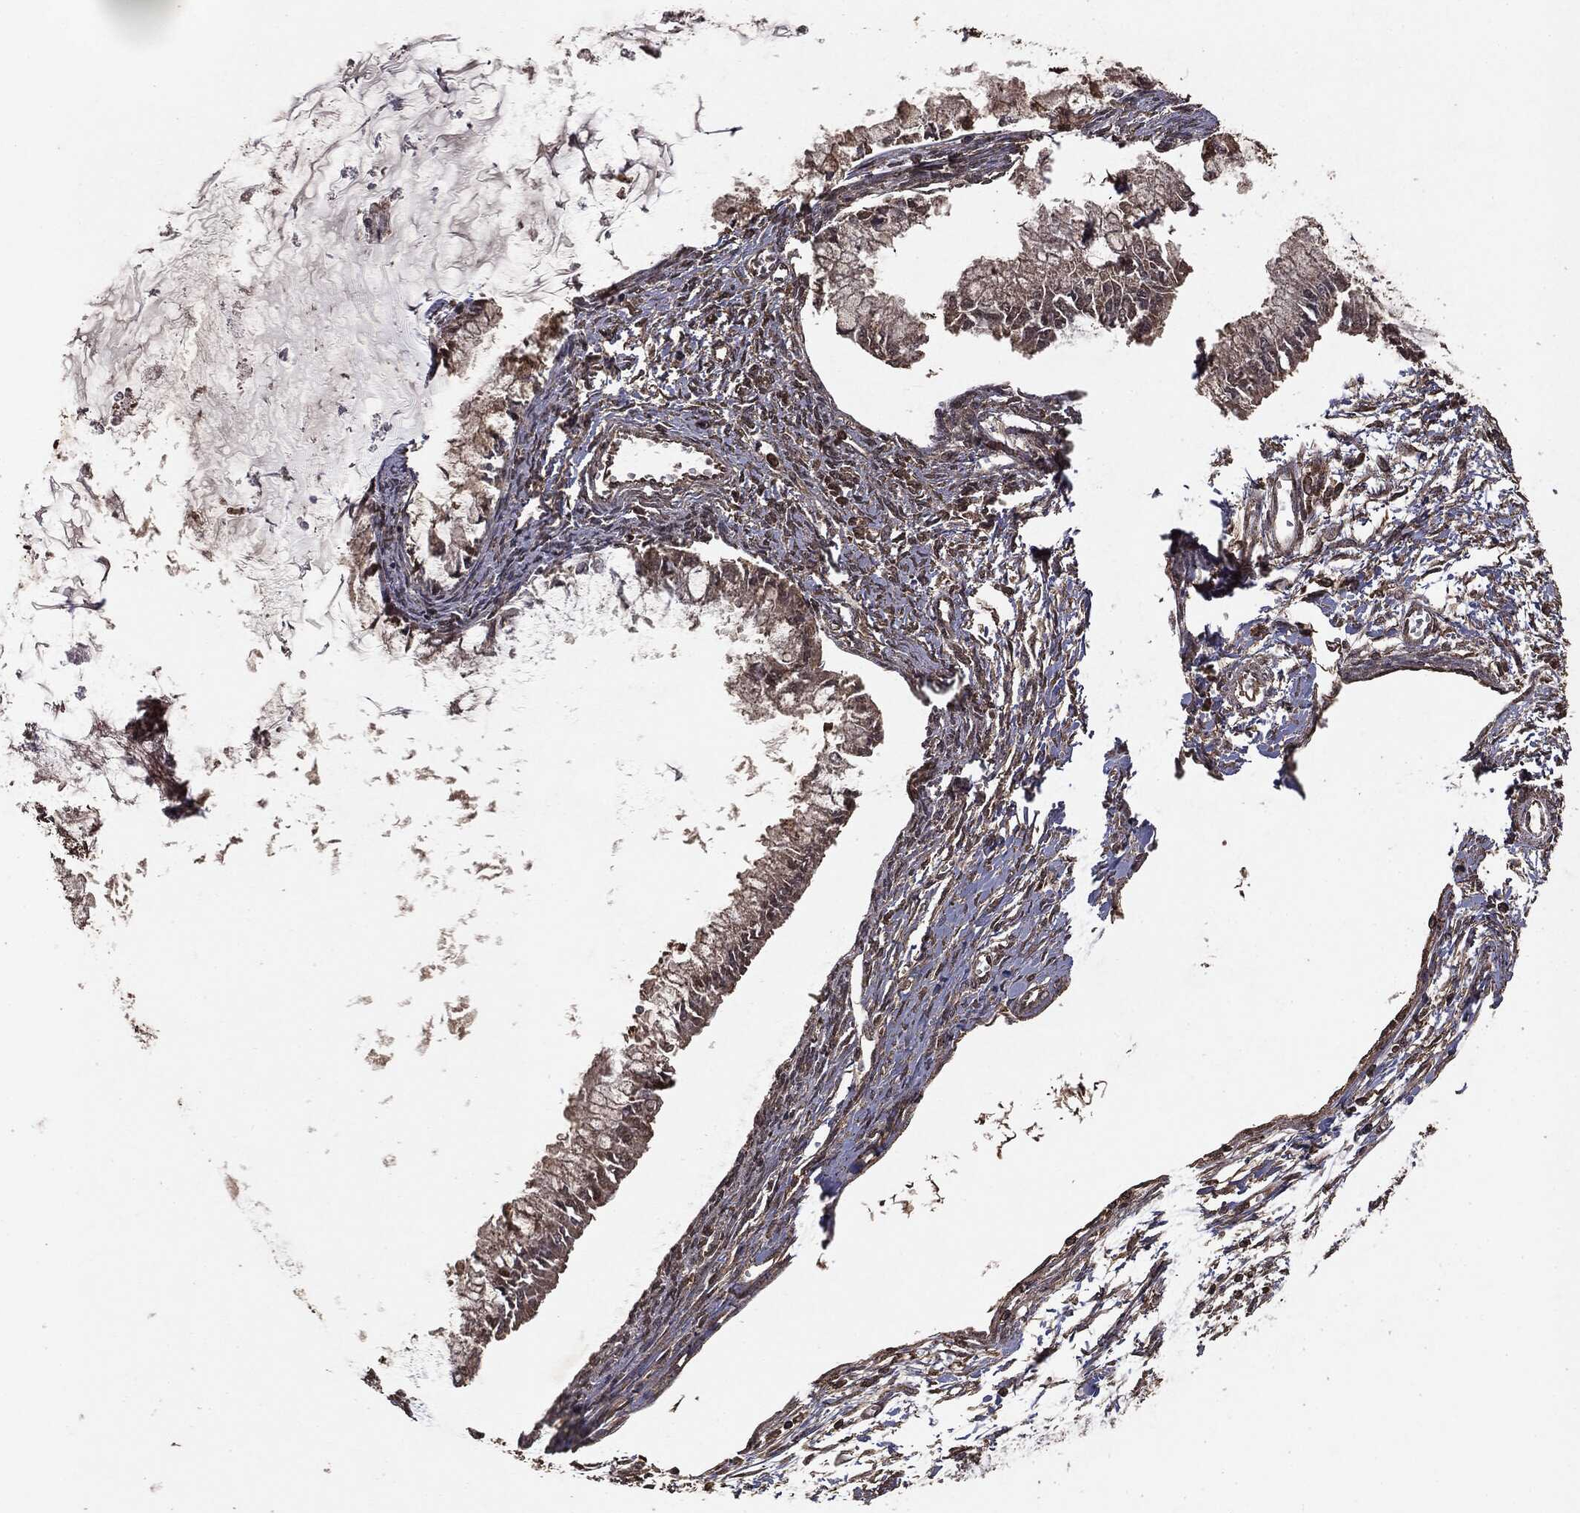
{"staining": {"intensity": "negative", "quantity": "none", "location": "none"}, "tissue": "ovarian cancer", "cell_type": "Tumor cells", "image_type": "cancer", "snomed": [{"axis": "morphology", "description": "Cystadenocarcinoma, mucinous, NOS"}, {"axis": "topography", "description": "Ovary"}], "caption": "Immunohistochemistry of ovarian mucinous cystadenocarcinoma reveals no staining in tumor cells.", "gene": "NME1", "patient": {"sex": "female", "age": 34}}